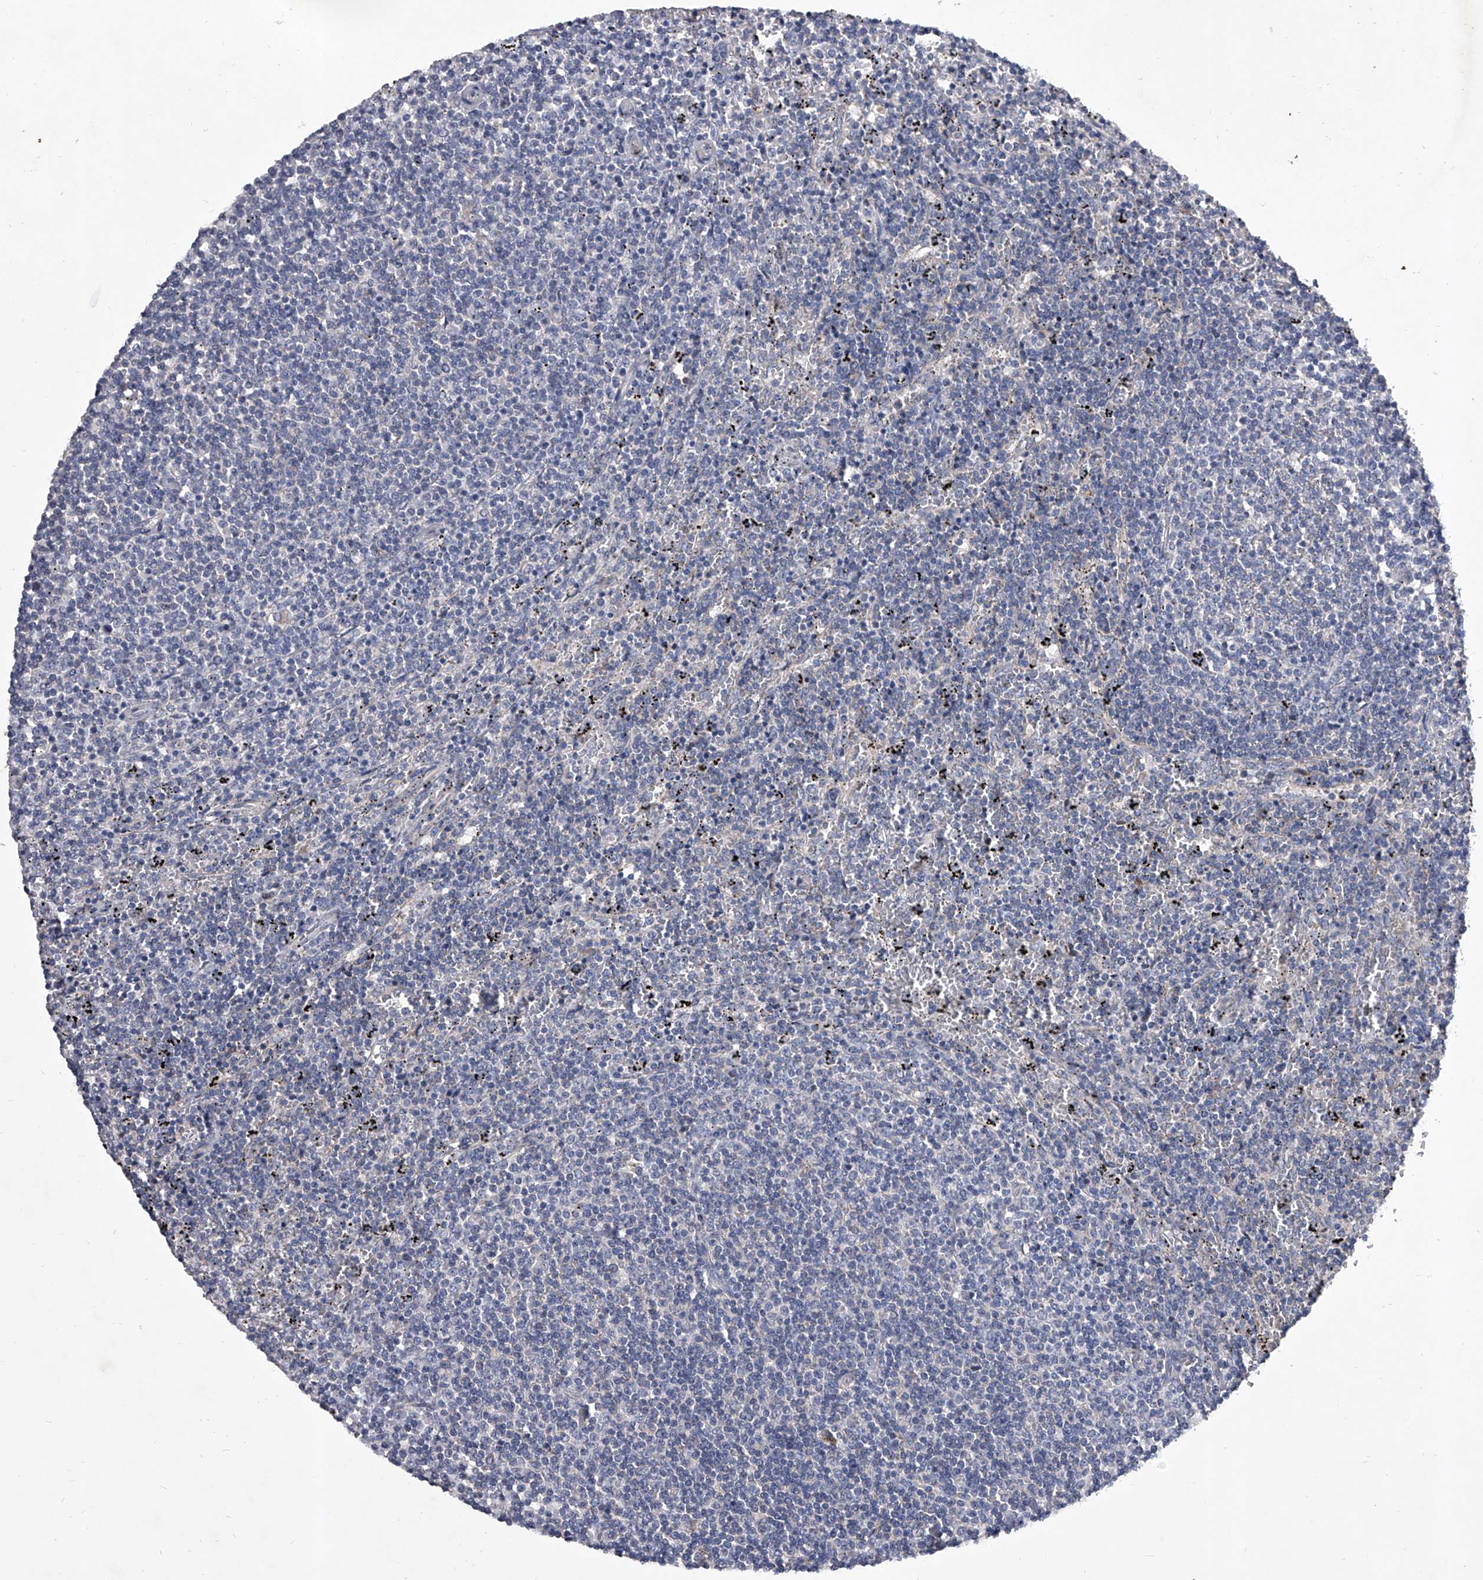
{"staining": {"intensity": "negative", "quantity": "none", "location": "none"}, "tissue": "lymphoma", "cell_type": "Tumor cells", "image_type": "cancer", "snomed": [{"axis": "morphology", "description": "Malignant lymphoma, non-Hodgkin's type, Low grade"}, {"axis": "topography", "description": "Spleen"}], "caption": "Tumor cells are negative for brown protein staining in lymphoma. The staining was performed using DAB to visualize the protein expression in brown, while the nuclei were stained in blue with hematoxylin (Magnification: 20x).", "gene": "C5", "patient": {"sex": "female", "age": 50}}